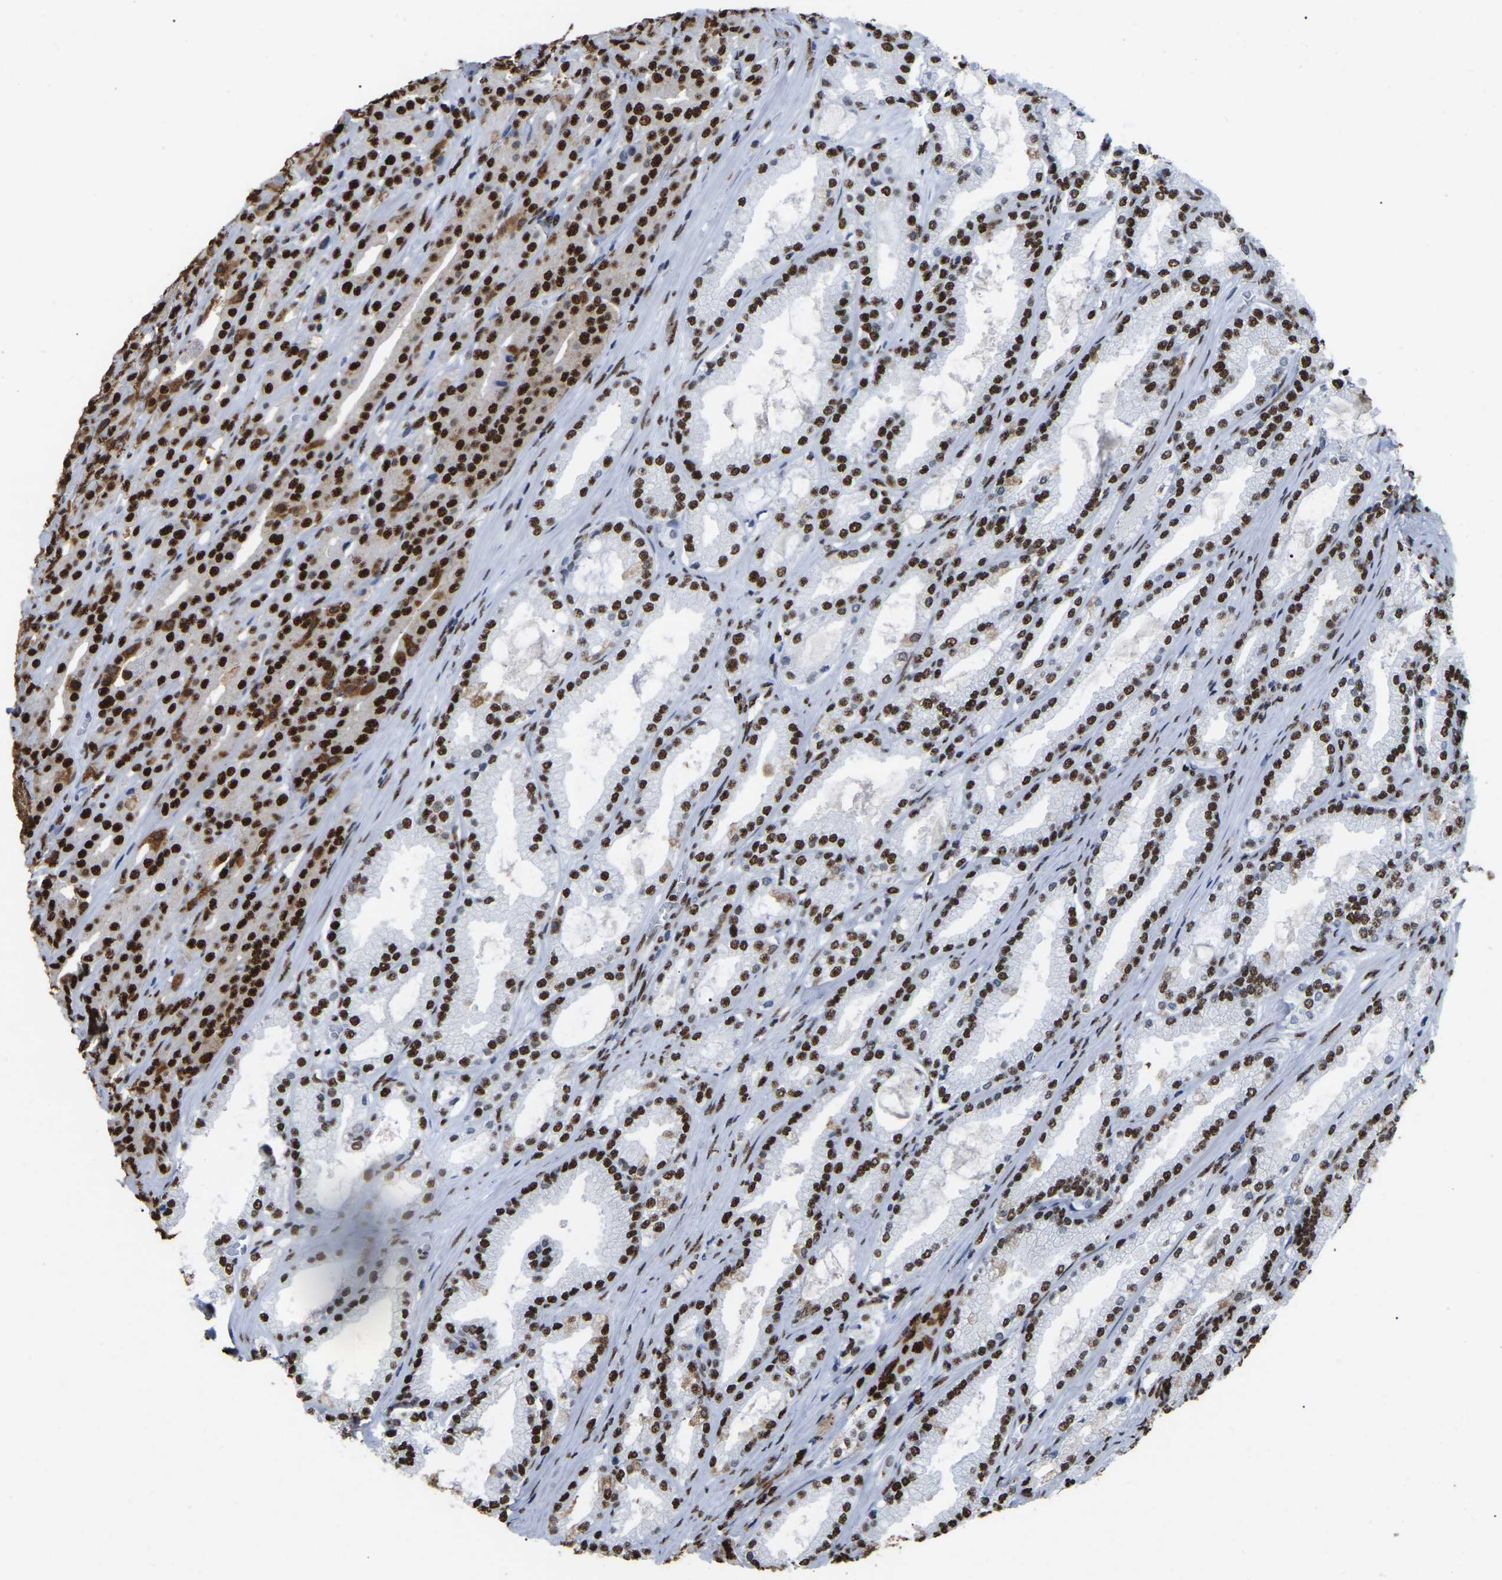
{"staining": {"intensity": "strong", "quantity": ">75%", "location": "nuclear"}, "tissue": "prostate cancer", "cell_type": "Tumor cells", "image_type": "cancer", "snomed": [{"axis": "morphology", "description": "Adenocarcinoma, High grade"}, {"axis": "topography", "description": "Prostate"}], "caption": "High-grade adenocarcinoma (prostate) was stained to show a protein in brown. There is high levels of strong nuclear positivity in approximately >75% of tumor cells.", "gene": "RBL2", "patient": {"sex": "male", "age": 71}}